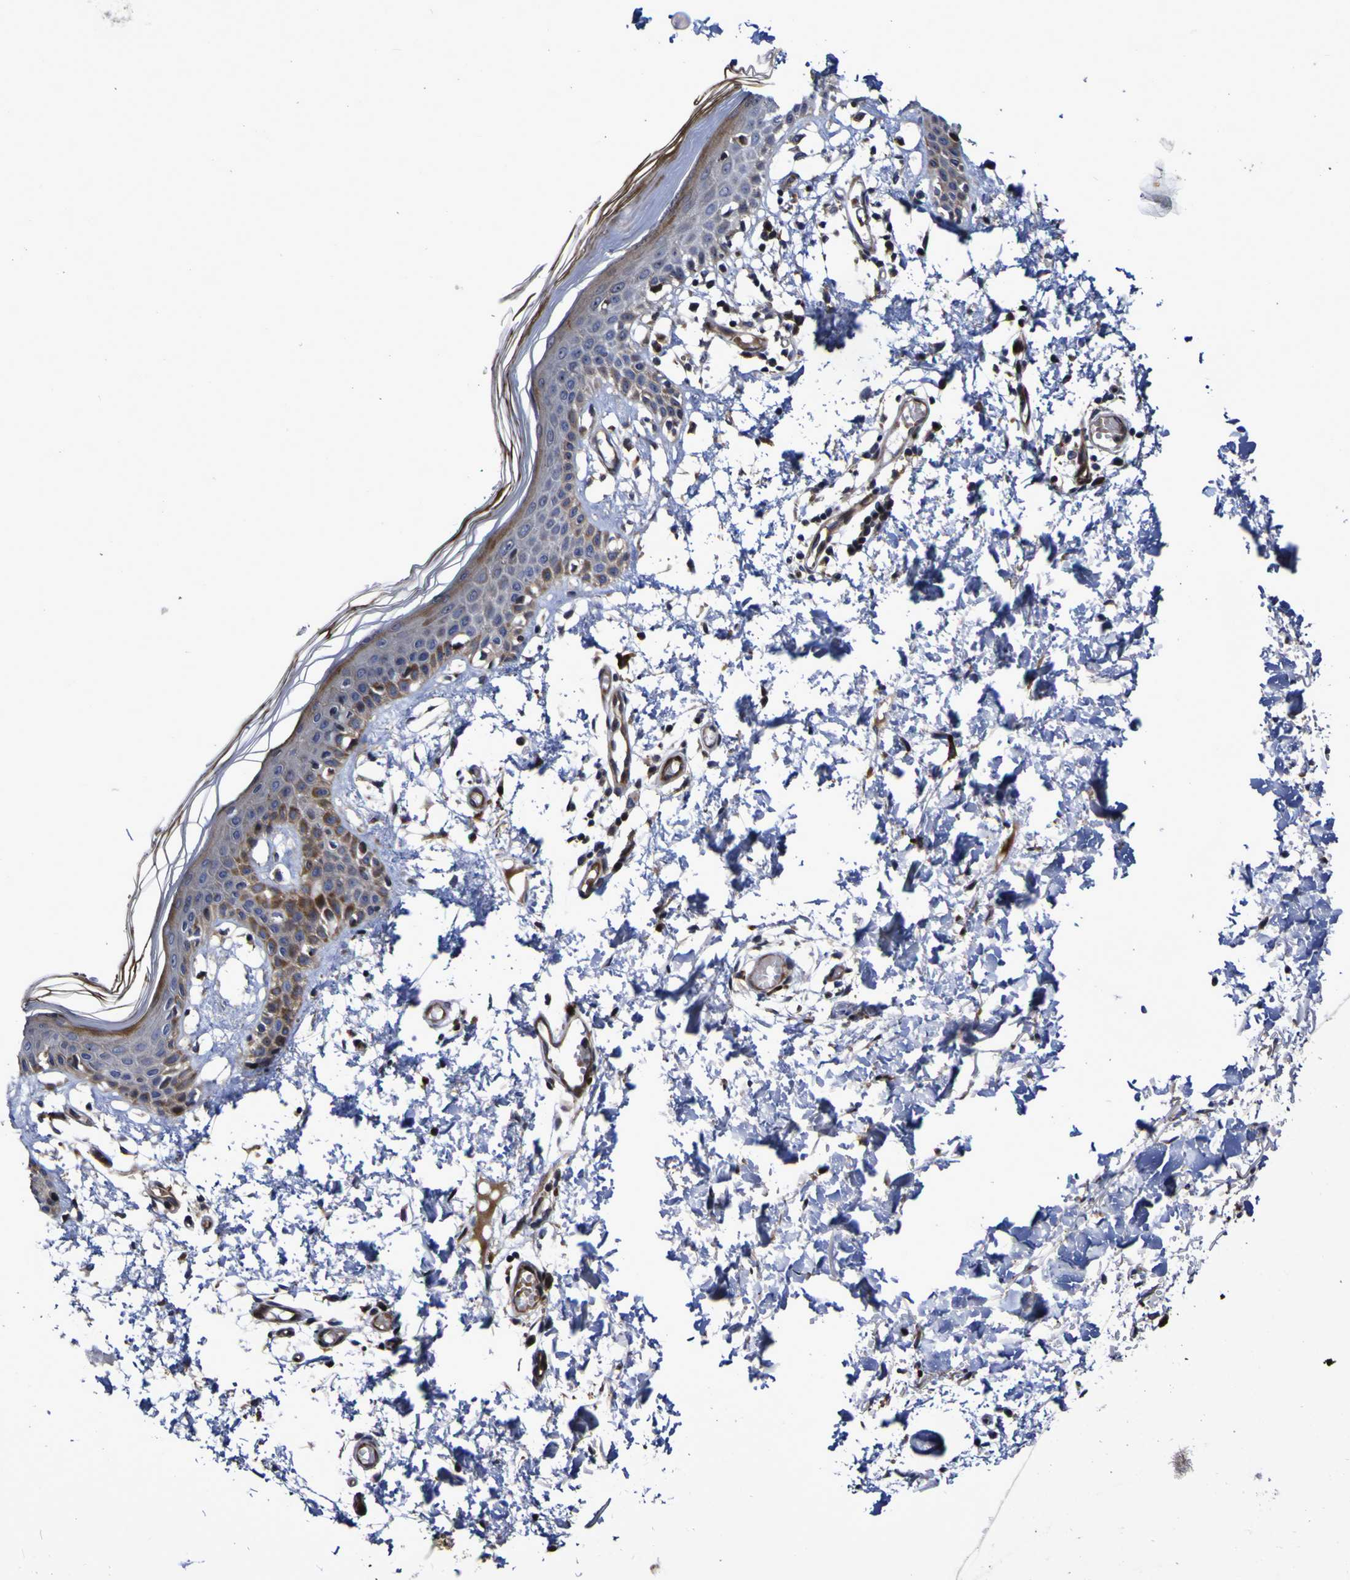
{"staining": {"intensity": "moderate", "quantity": ">75%", "location": "cytoplasmic/membranous,nuclear"}, "tissue": "skin", "cell_type": "Fibroblasts", "image_type": "normal", "snomed": [{"axis": "morphology", "description": "Normal tissue, NOS"}, {"axis": "topography", "description": "Skin"}], "caption": "Immunohistochemical staining of unremarkable human skin shows medium levels of moderate cytoplasmic/membranous,nuclear expression in approximately >75% of fibroblasts. (Stains: DAB (3,3'-diaminobenzidine) in brown, nuclei in blue, Microscopy: brightfield microscopy at high magnification).", "gene": "MGLL", "patient": {"sex": "male", "age": 53}}